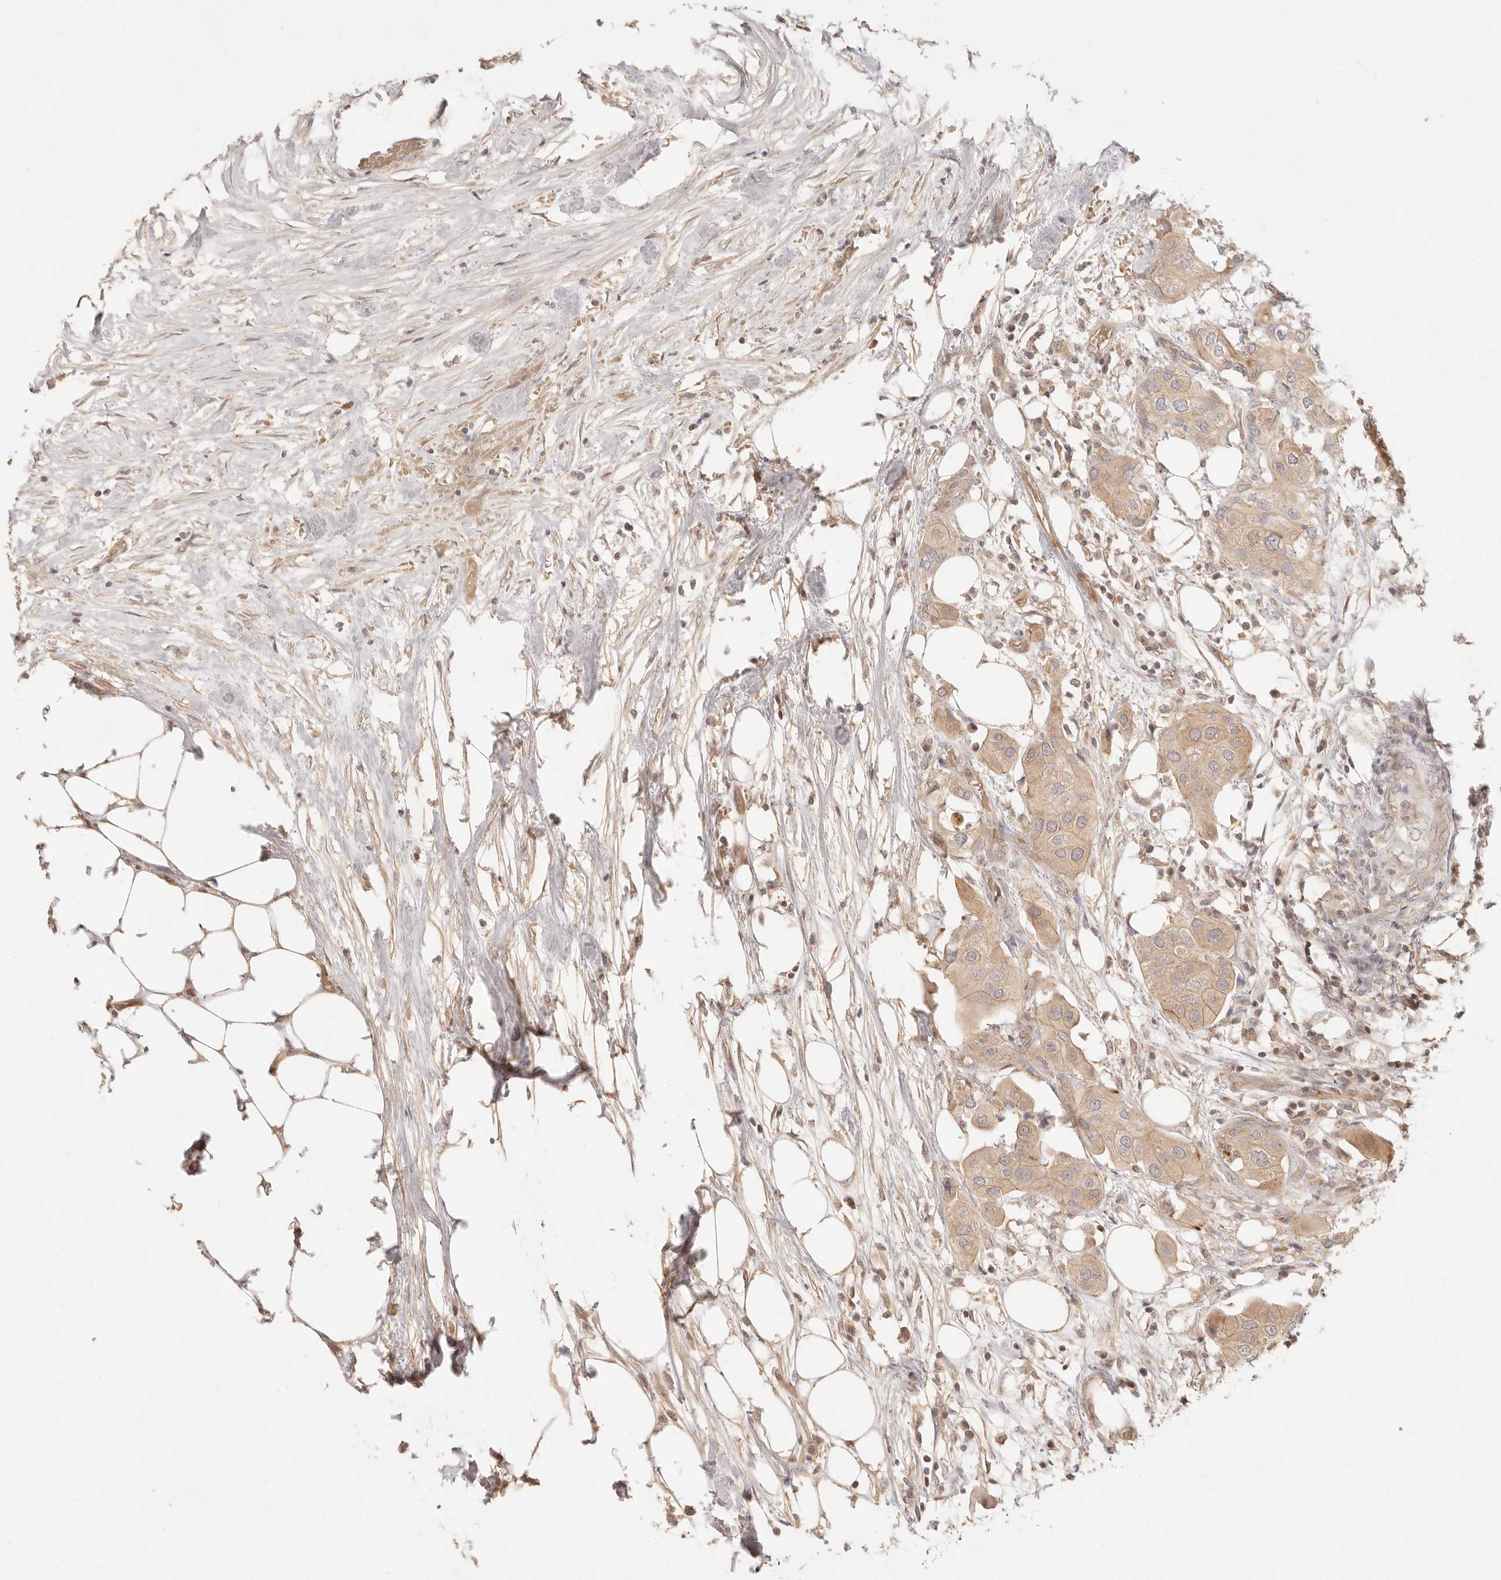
{"staining": {"intensity": "negative", "quantity": "none", "location": "none"}, "tissue": "urothelial cancer", "cell_type": "Tumor cells", "image_type": "cancer", "snomed": [{"axis": "morphology", "description": "Urothelial carcinoma, High grade"}, {"axis": "topography", "description": "Urinary bladder"}], "caption": "This is a photomicrograph of immunohistochemistry staining of urothelial carcinoma (high-grade), which shows no positivity in tumor cells.", "gene": "PPP1R3B", "patient": {"sex": "male", "age": 64}}